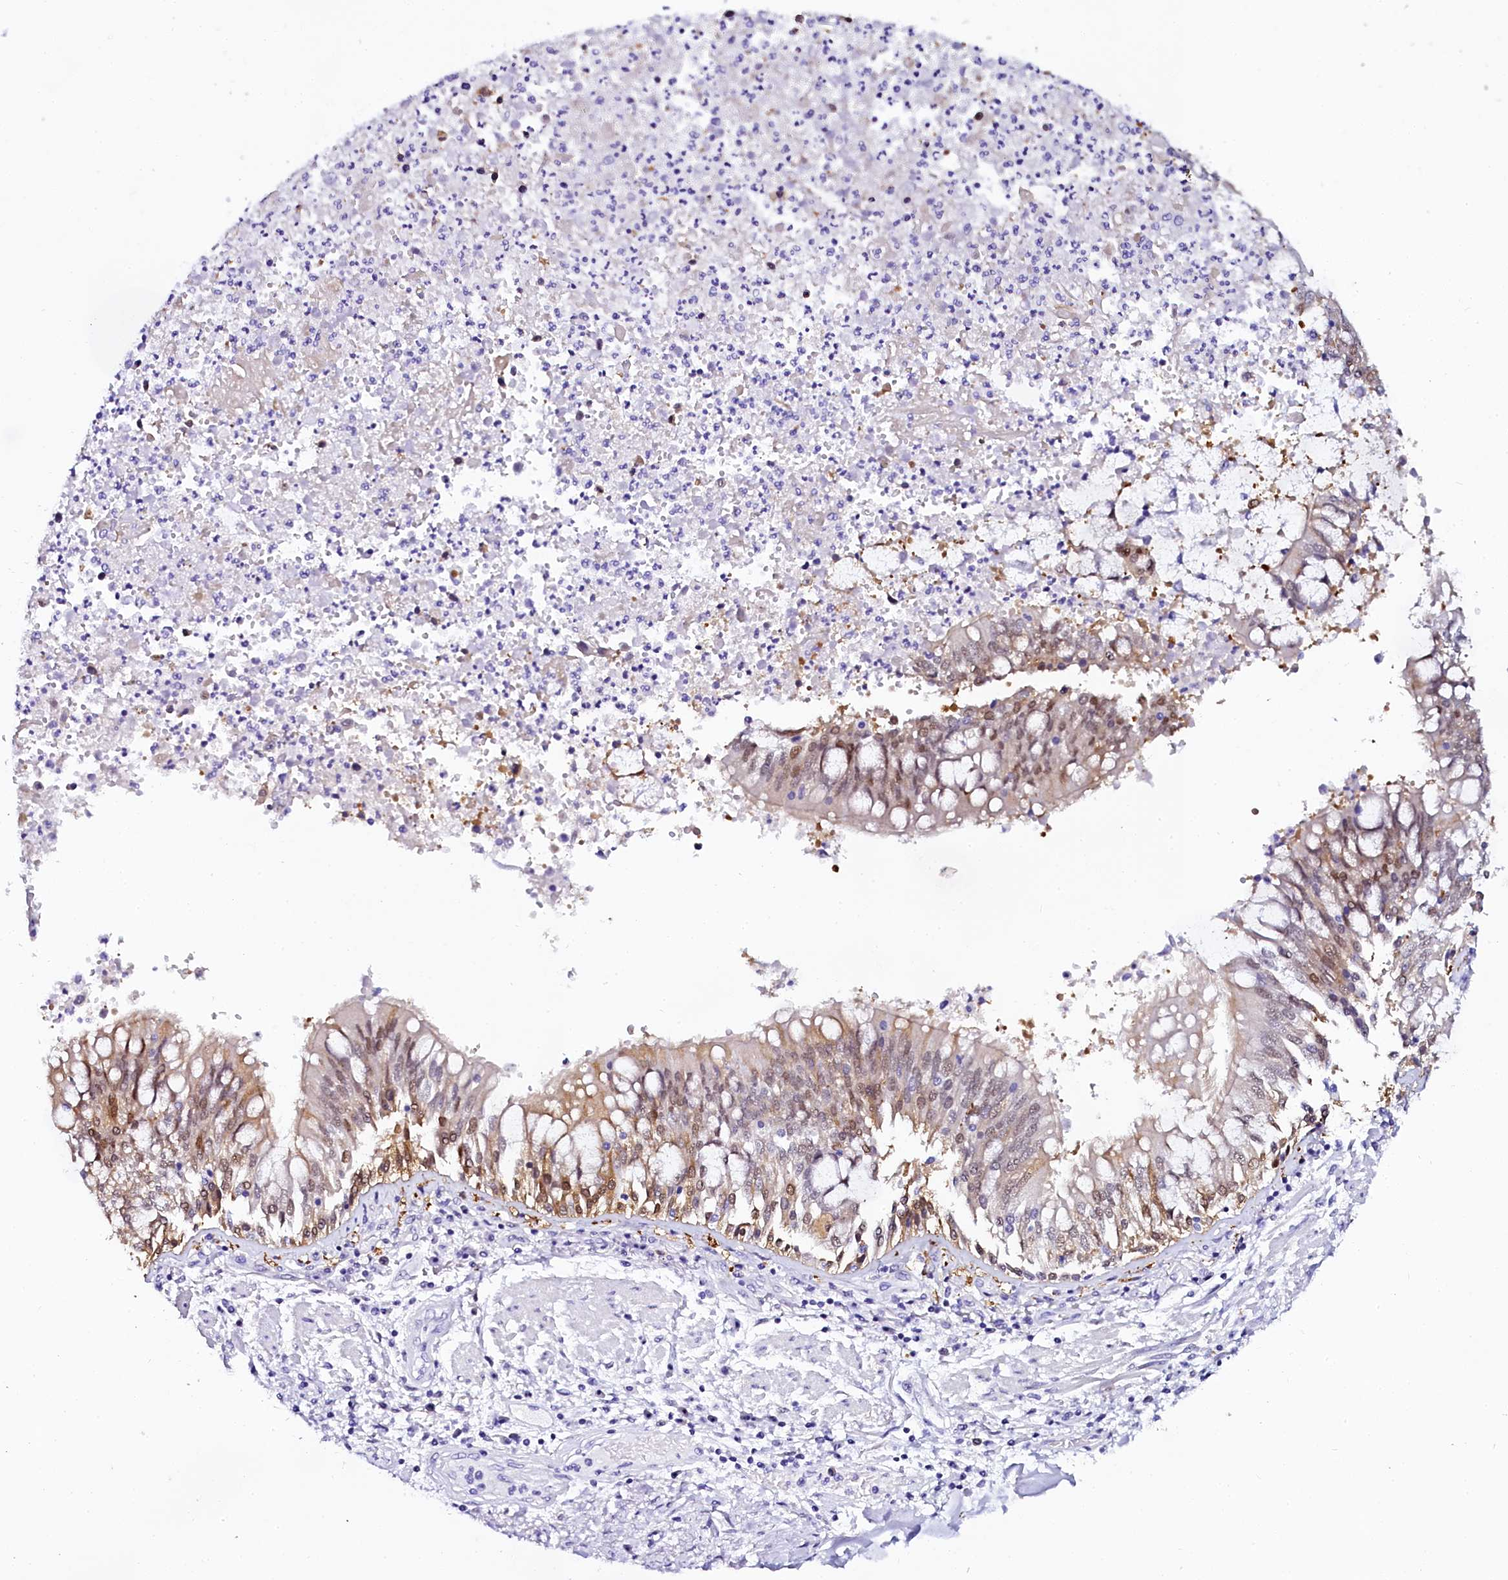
{"staining": {"intensity": "negative", "quantity": "none", "location": "none"}, "tissue": "adipose tissue", "cell_type": "Adipocytes", "image_type": "normal", "snomed": [{"axis": "morphology", "description": "Normal tissue, NOS"}, {"axis": "topography", "description": "Cartilage tissue"}, {"axis": "topography", "description": "Bronchus"}, {"axis": "topography", "description": "Lung"}, {"axis": "topography", "description": "Peripheral nerve tissue"}], "caption": "Adipocytes are negative for protein expression in benign human adipose tissue. (DAB immunohistochemistry, high magnification).", "gene": "SORD", "patient": {"sex": "female", "age": 49}}